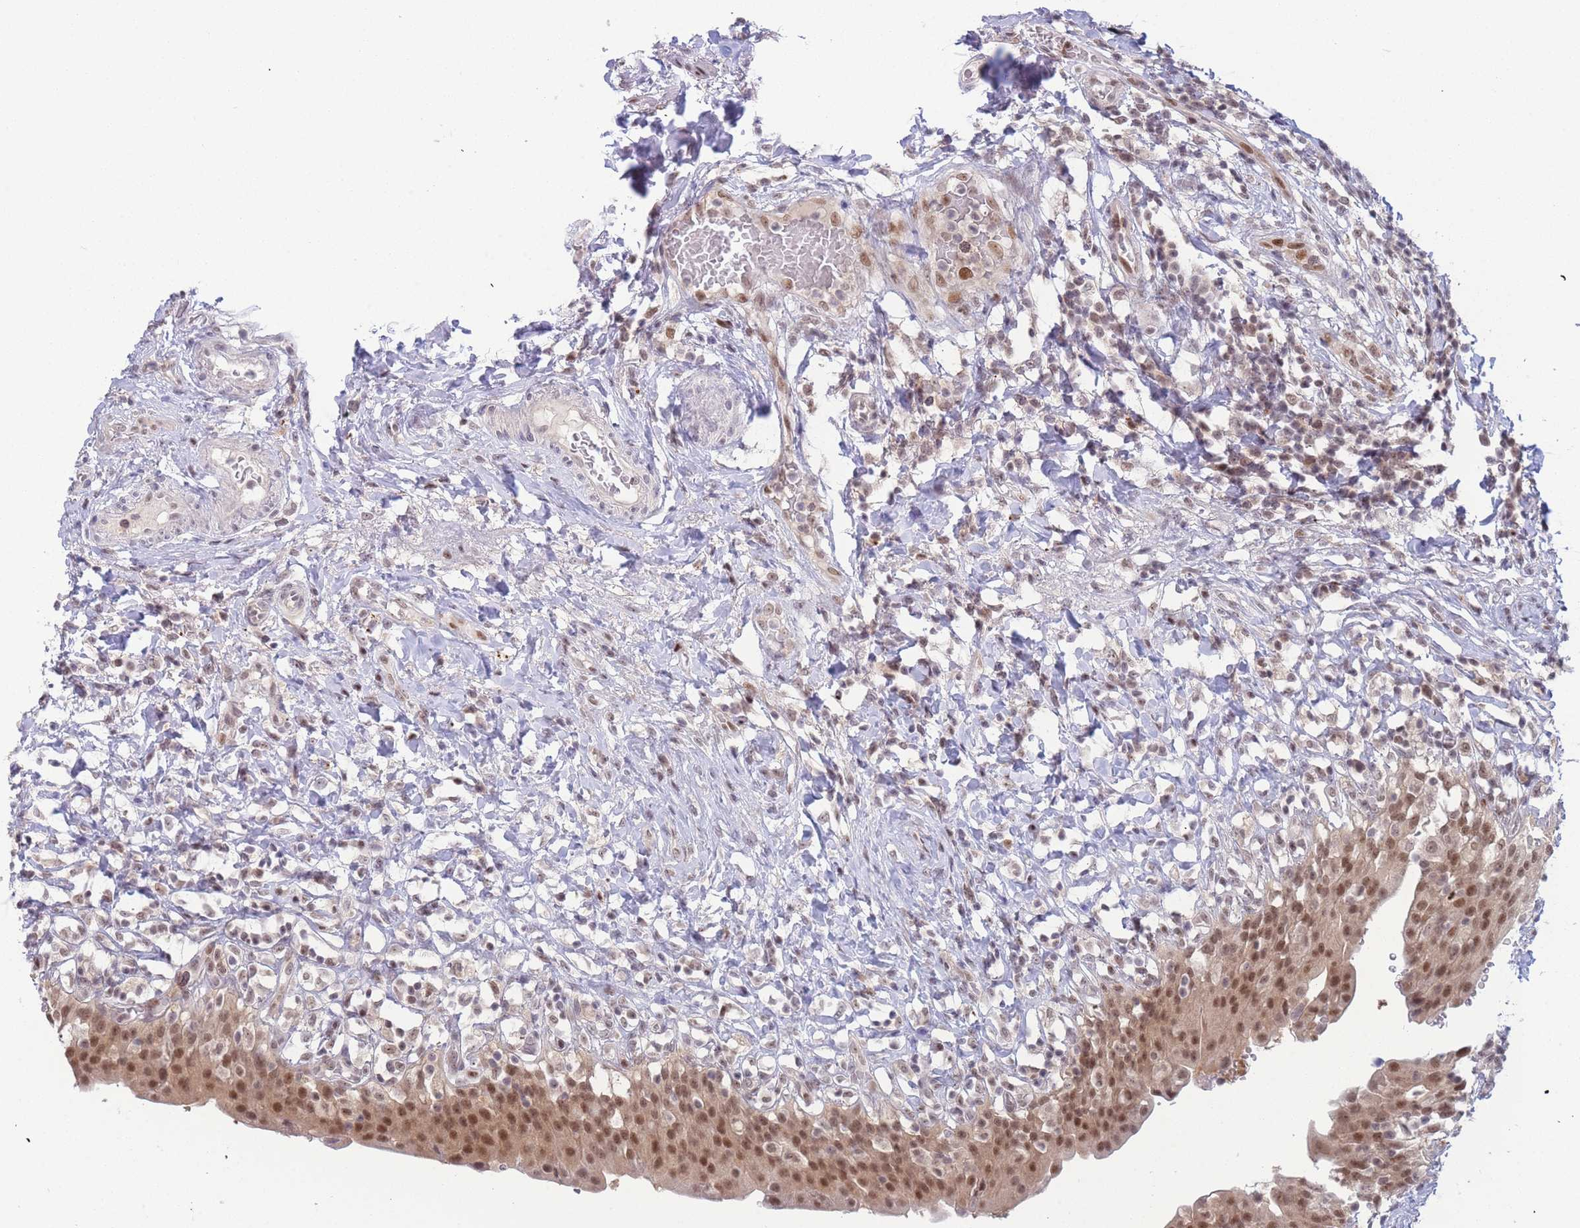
{"staining": {"intensity": "moderate", "quantity": ">75%", "location": "nuclear"}, "tissue": "urinary bladder", "cell_type": "Urothelial cells", "image_type": "normal", "snomed": [{"axis": "morphology", "description": "Normal tissue, NOS"}, {"axis": "morphology", "description": "Inflammation, NOS"}, {"axis": "topography", "description": "Urinary bladder"}], "caption": "IHC staining of benign urinary bladder, which shows medium levels of moderate nuclear staining in approximately >75% of urothelial cells indicating moderate nuclear protein expression. The staining was performed using DAB (brown) for protein detection and nuclei were counterstained in hematoxylin (blue).", "gene": "DEAF1", "patient": {"sex": "male", "age": 64}}